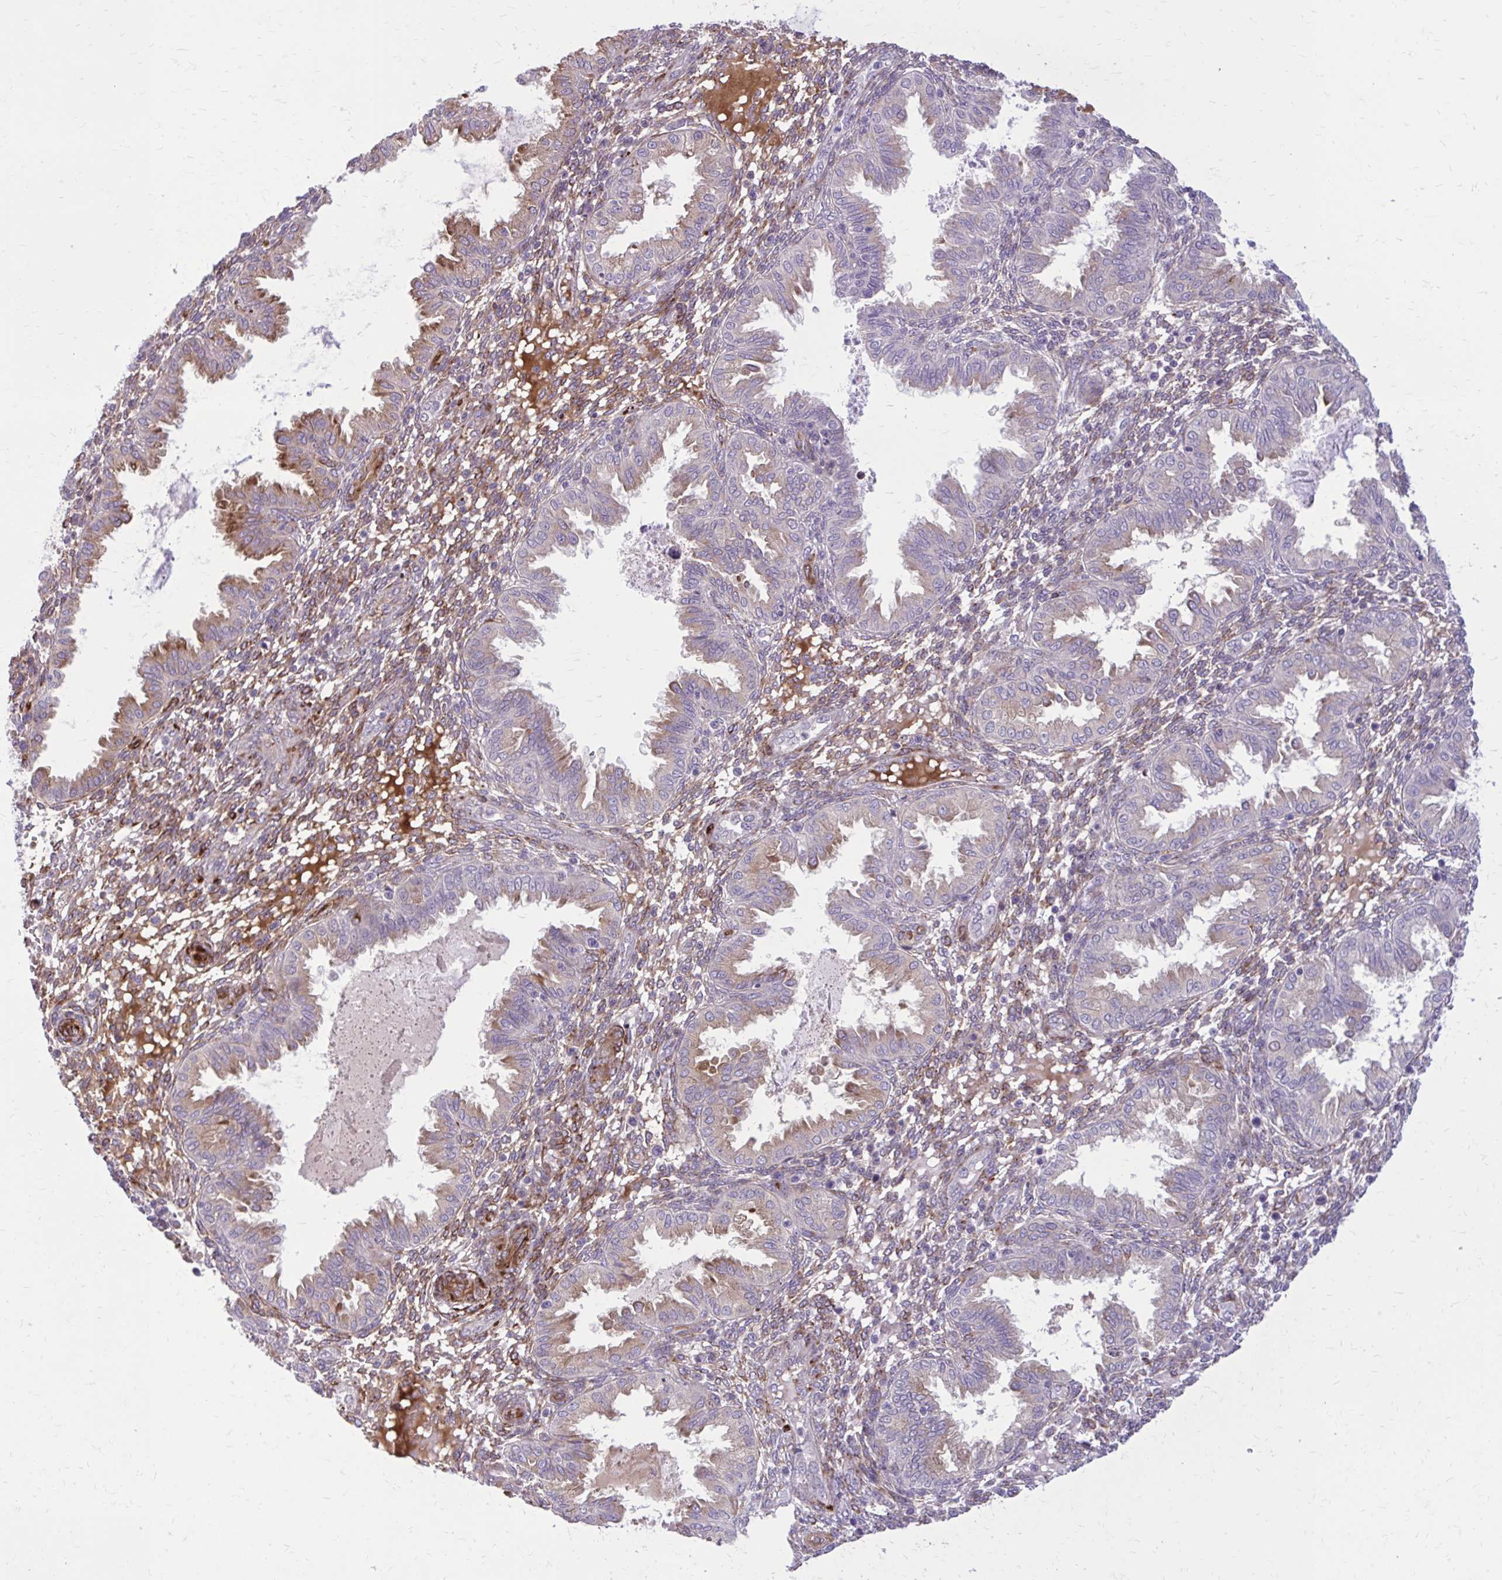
{"staining": {"intensity": "moderate", "quantity": "25%-75%", "location": "cytoplasmic/membranous"}, "tissue": "endometrium", "cell_type": "Cells in endometrial stroma", "image_type": "normal", "snomed": [{"axis": "morphology", "description": "Normal tissue, NOS"}, {"axis": "topography", "description": "Endometrium"}], "caption": "The histopathology image displays staining of normal endometrium, revealing moderate cytoplasmic/membranous protein positivity (brown color) within cells in endometrial stroma.", "gene": "BEND5", "patient": {"sex": "female", "age": 33}}